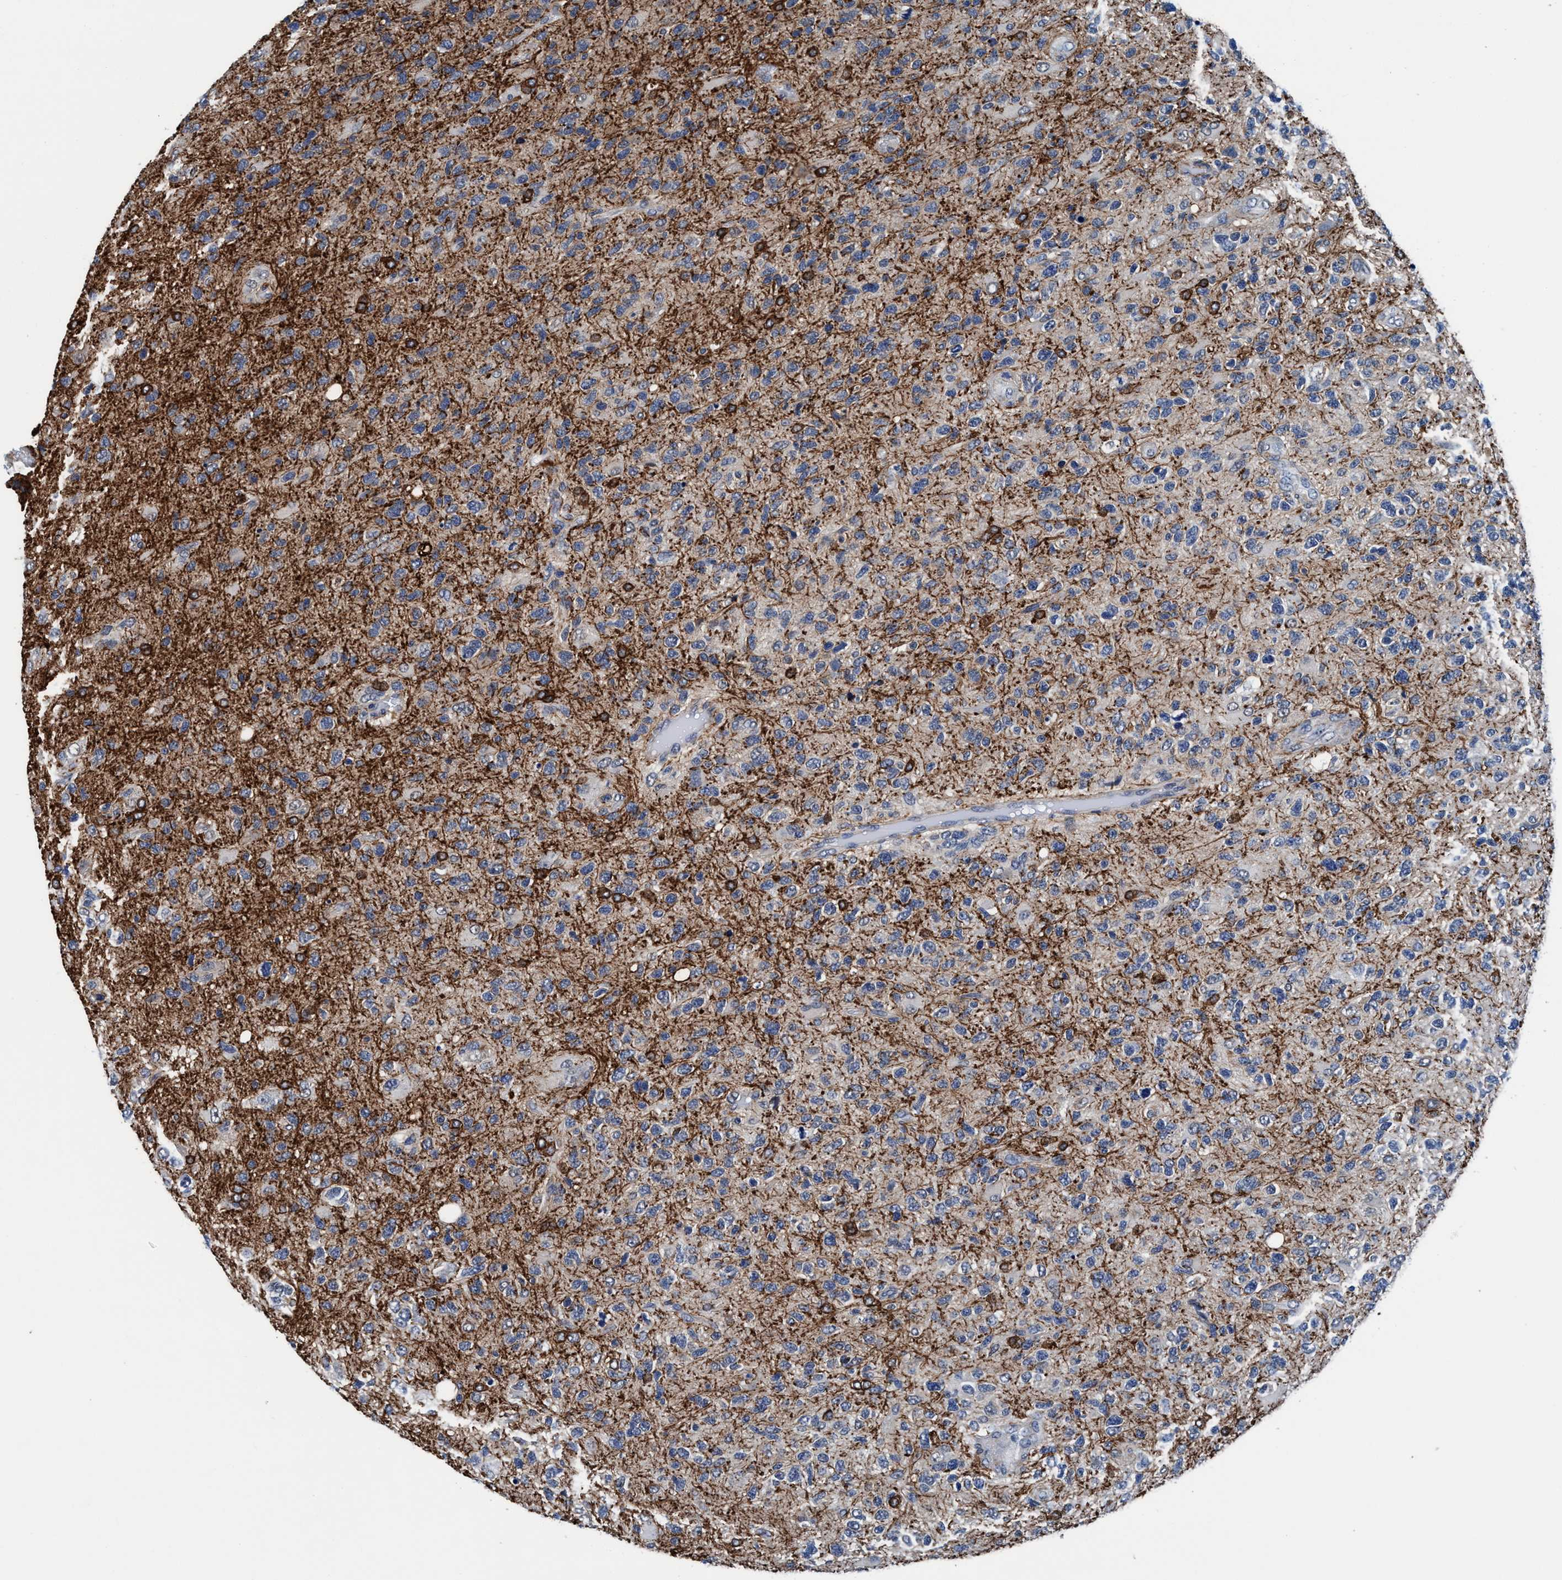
{"staining": {"intensity": "negative", "quantity": "none", "location": "none"}, "tissue": "glioma", "cell_type": "Tumor cells", "image_type": "cancer", "snomed": [{"axis": "morphology", "description": "Glioma, malignant, High grade"}, {"axis": "topography", "description": "Brain"}], "caption": "DAB immunohistochemical staining of human malignant glioma (high-grade) displays no significant positivity in tumor cells.", "gene": "TMEM94", "patient": {"sex": "female", "age": 58}}